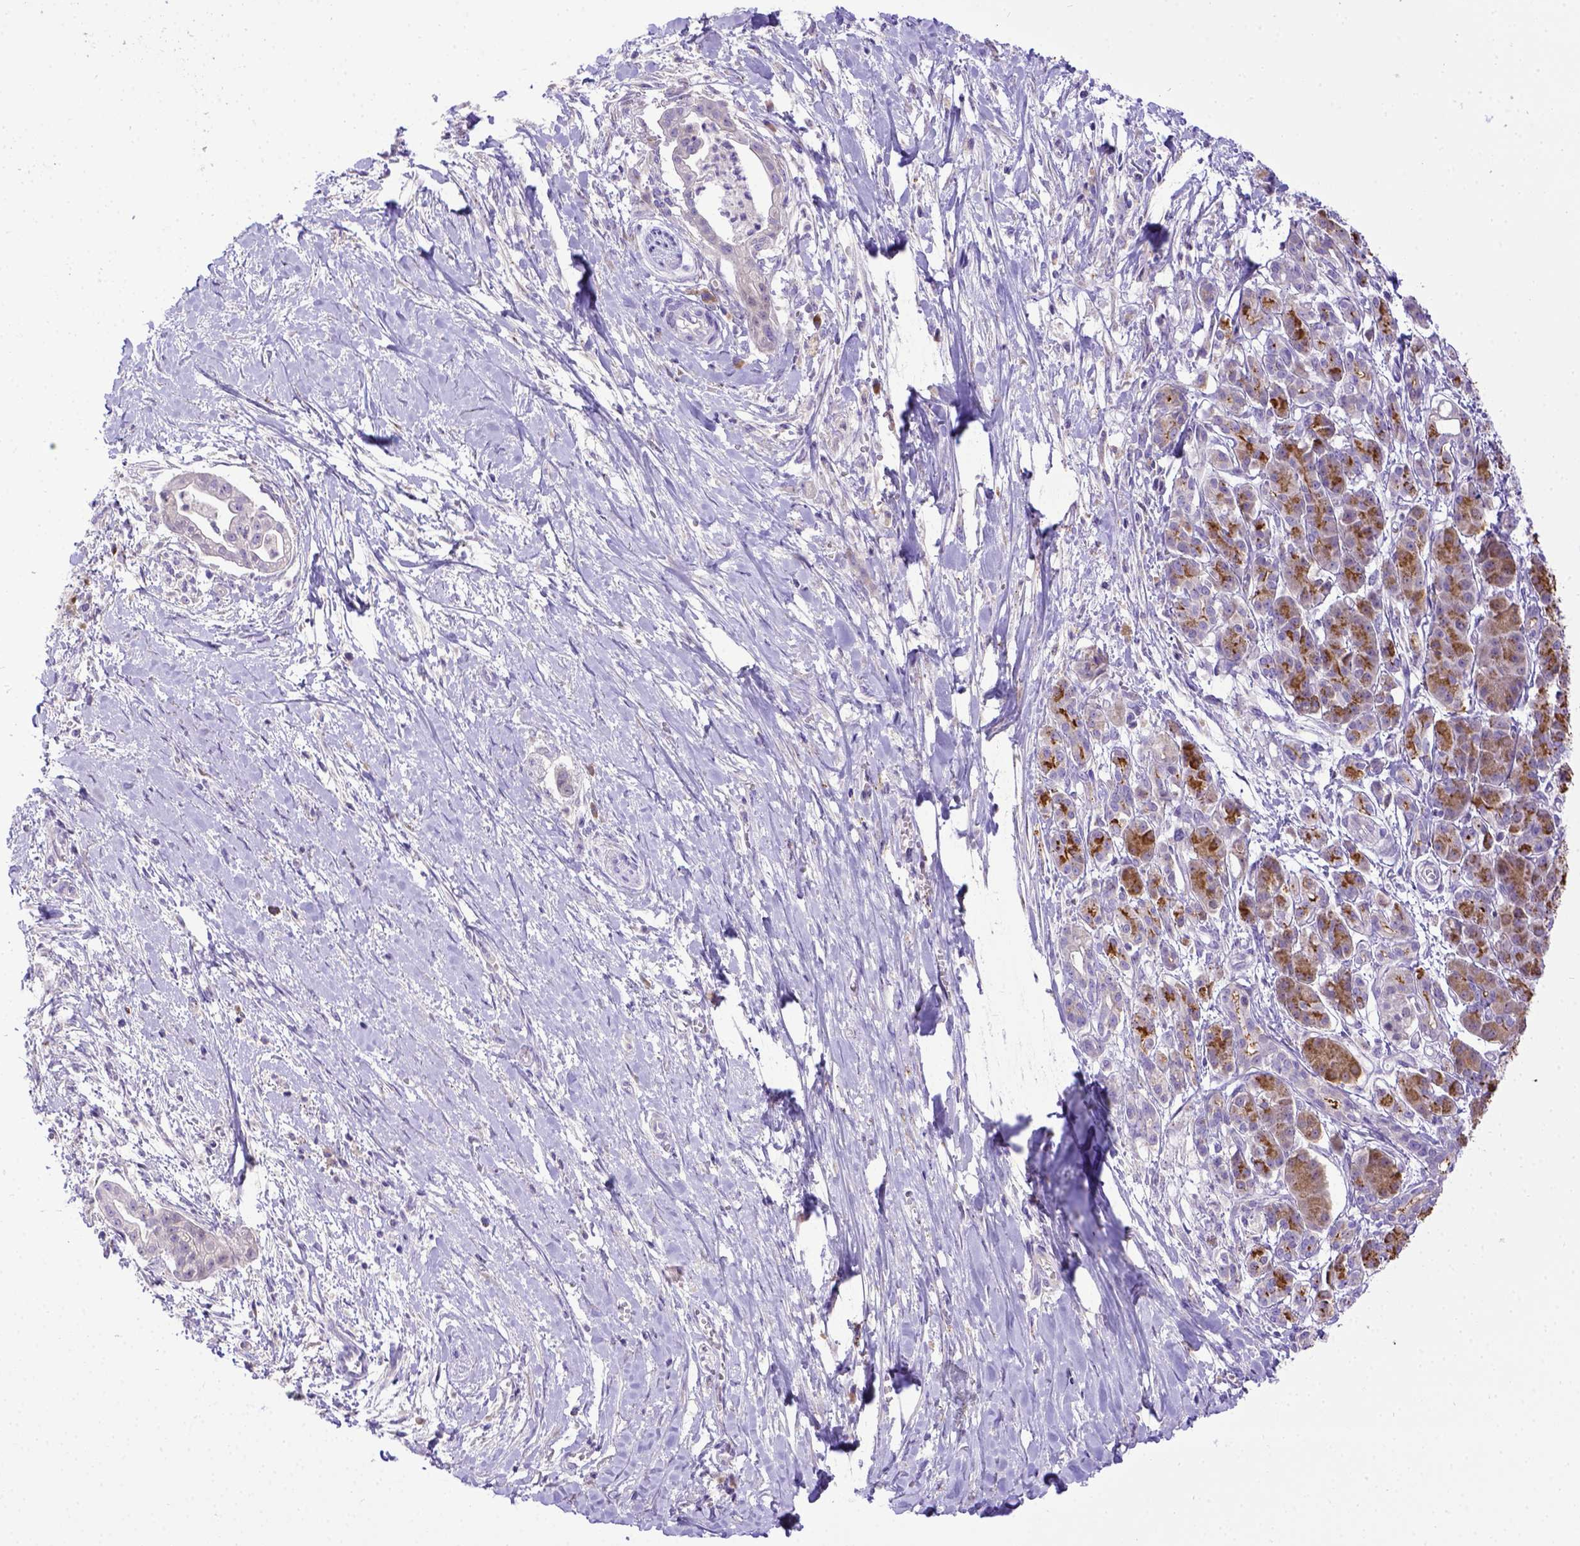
{"staining": {"intensity": "negative", "quantity": "none", "location": "none"}, "tissue": "pancreatic cancer", "cell_type": "Tumor cells", "image_type": "cancer", "snomed": [{"axis": "morphology", "description": "Normal tissue, NOS"}, {"axis": "morphology", "description": "Adenocarcinoma, NOS"}, {"axis": "topography", "description": "Lymph node"}, {"axis": "topography", "description": "Pancreas"}], "caption": "Immunohistochemistry (IHC) histopathology image of pancreatic adenocarcinoma stained for a protein (brown), which reveals no staining in tumor cells.", "gene": "CFAP300", "patient": {"sex": "female", "age": 58}}